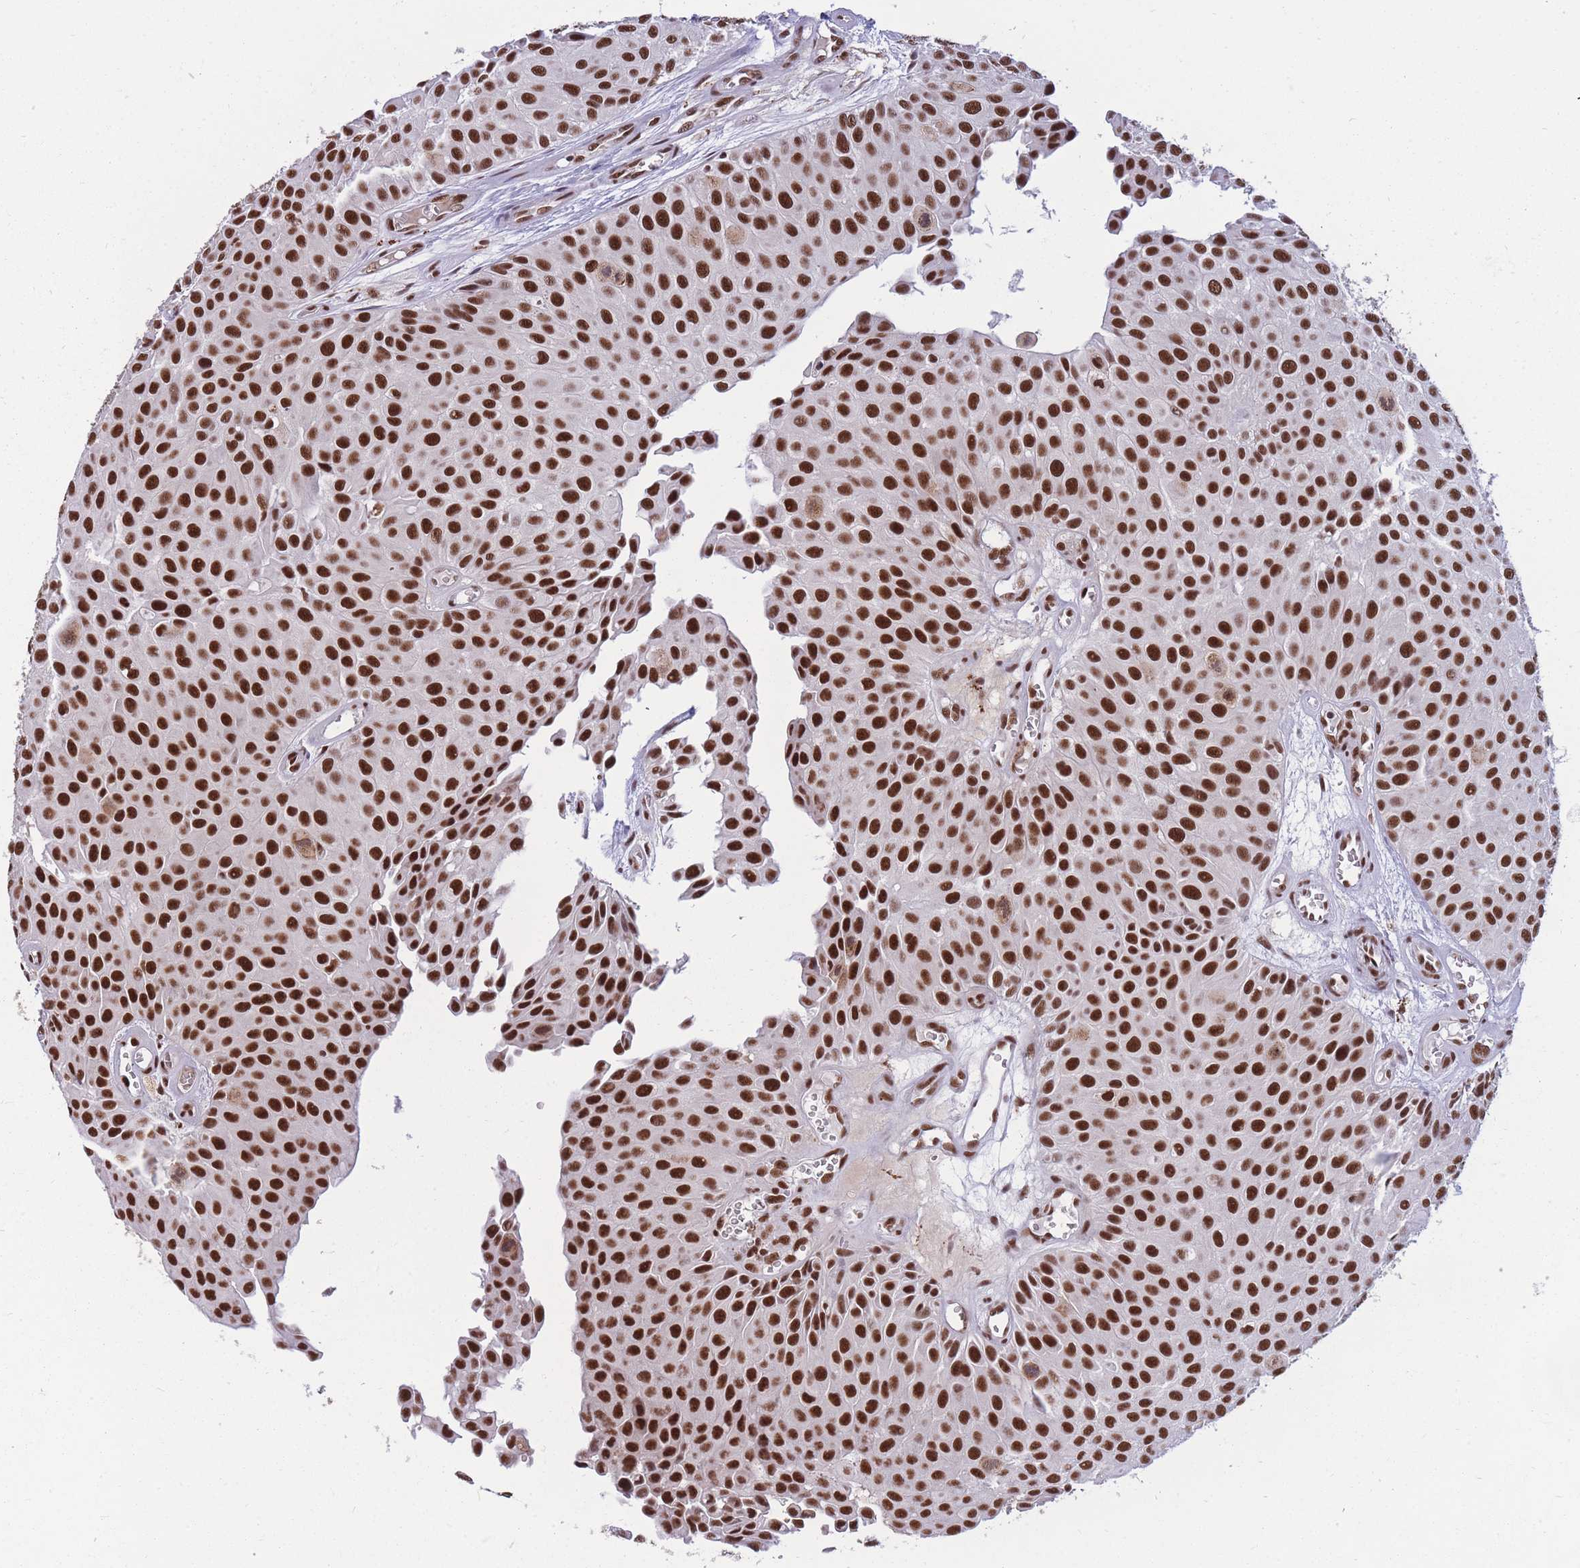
{"staining": {"intensity": "strong", "quantity": ">75%", "location": "nuclear"}, "tissue": "urothelial cancer", "cell_type": "Tumor cells", "image_type": "cancer", "snomed": [{"axis": "morphology", "description": "Urothelial carcinoma, Low grade"}, {"axis": "topography", "description": "Urinary bladder"}], "caption": "Urothelial cancer stained for a protein displays strong nuclear positivity in tumor cells. (IHC, brightfield microscopy, high magnification).", "gene": "PRPF19", "patient": {"sex": "male", "age": 88}}